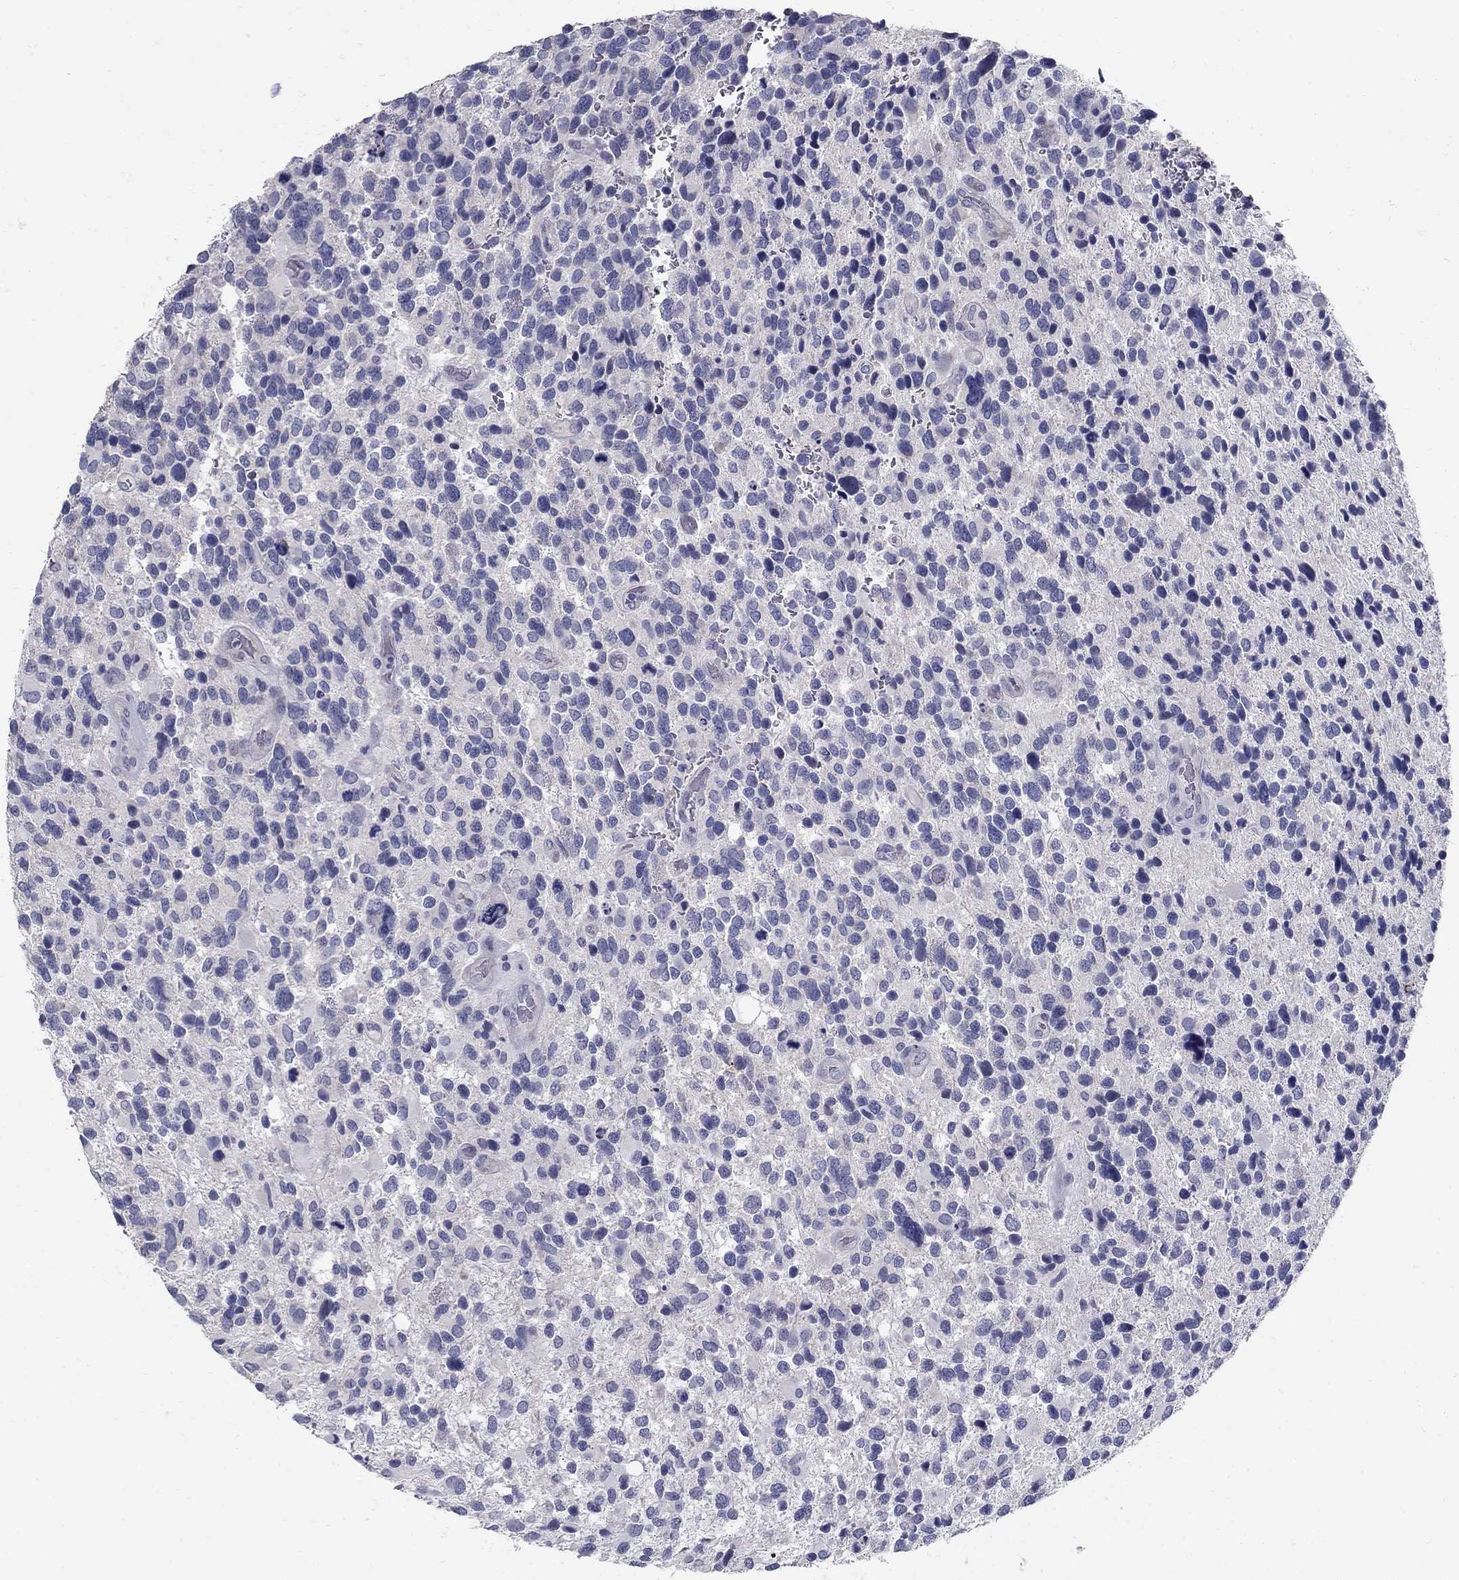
{"staining": {"intensity": "negative", "quantity": "none", "location": "none"}, "tissue": "glioma", "cell_type": "Tumor cells", "image_type": "cancer", "snomed": [{"axis": "morphology", "description": "Glioma, malignant, Low grade"}, {"axis": "topography", "description": "Brain"}], "caption": "This histopathology image is of glioma stained with immunohistochemistry (IHC) to label a protein in brown with the nuclei are counter-stained blue. There is no positivity in tumor cells.", "gene": "TP53TG5", "patient": {"sex": "female", "age": 32}}